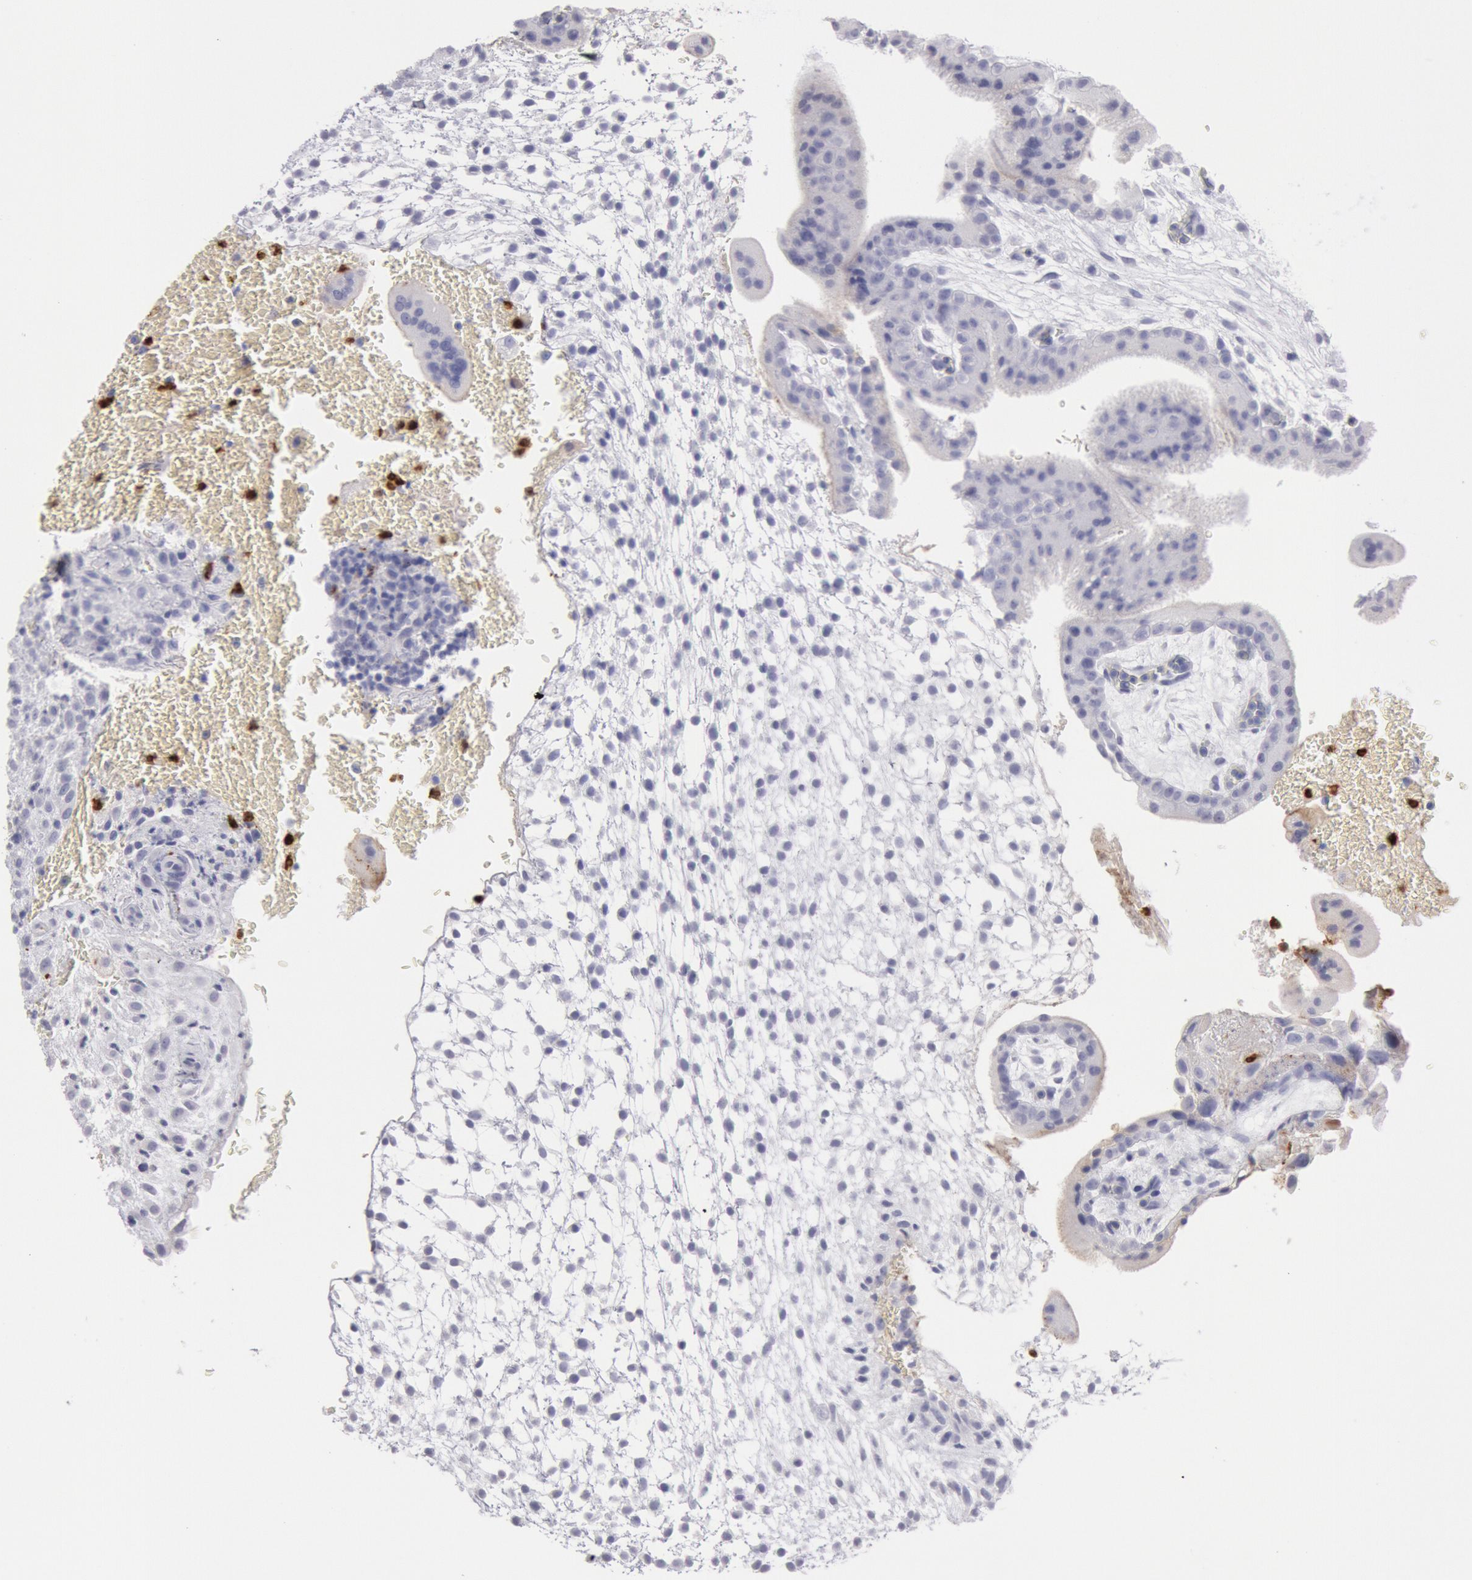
{"staining": {"intensity": "negative", "quantity": "none", "location": "none"}, "tissue": "placenta", "cell_type": "Trophoblastic cells", "image_type": "normal", "snomed": [{"axis": "morphology", "description": "Normal tissue, NOS"}, {"axis": "topography", "description": "Placenta"}], "caption": "This is a micrograph of immunohistochemistry (IHC) staining of benign placenta, which shows no positivity in trophoblastic cells. (Stains: DAB immunohistochemistry (IHC) with hematoxylin counter stain, Microscopy: brightfield microscopy at high magnification).", "gene": "FCN1", "patient": {"sex": "female", "age": 35}}